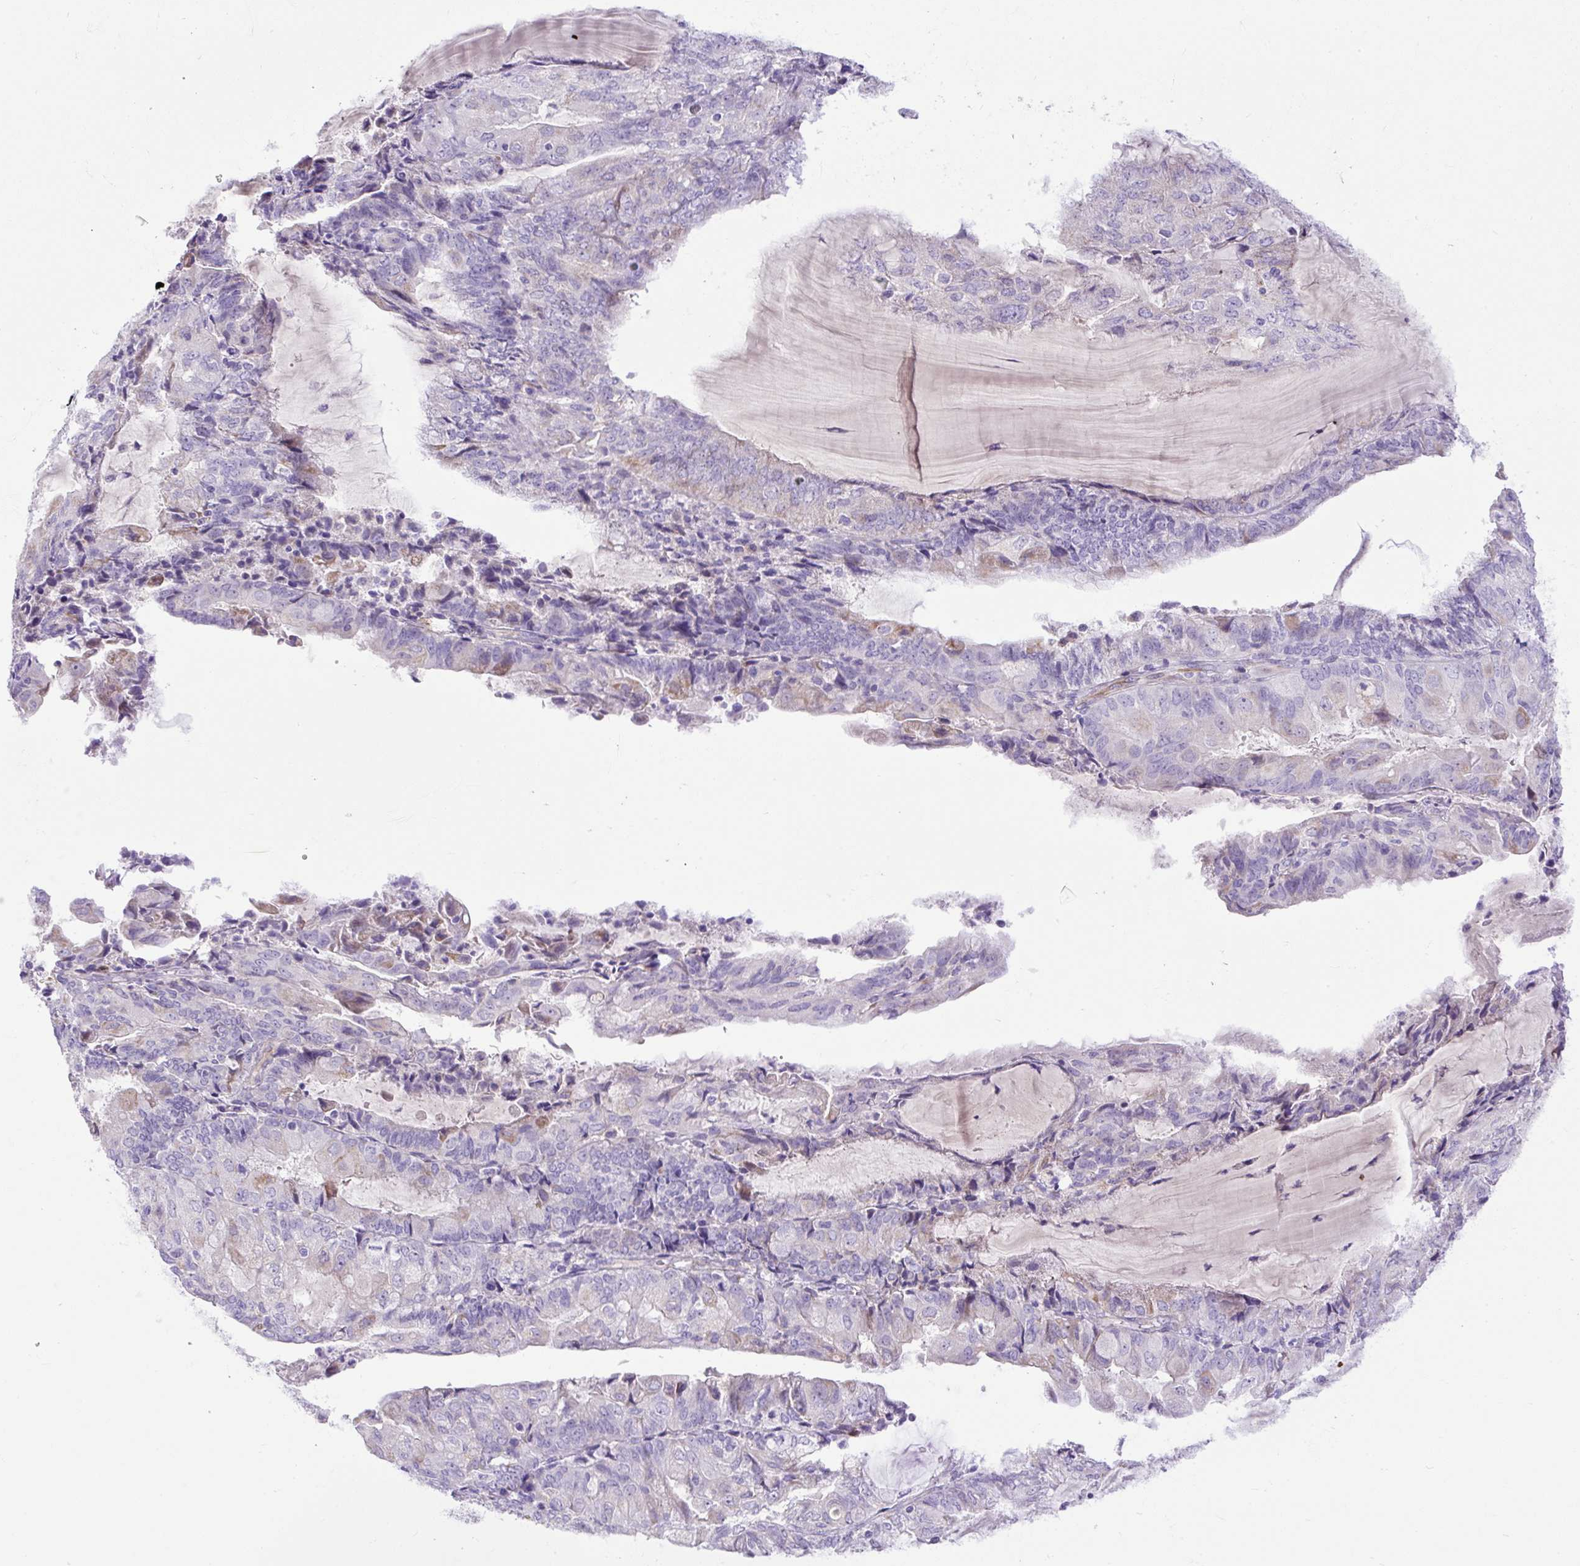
{"staining": {"intensity": "moderate", "quantity": "<25%", "location": "cytoplasmic/membranous"}, "tissue": "endometrial cancer", "cell_type": "Tumor cells", "image_type": "cancer", "snomed": [{"axis": "morphology", "description": "Adenocarcinoma, NOS"}, {"axis": "topography", "description": "Endometrium"}], "caption": "Brown immunohistochemical staining in endometrial cancer (adenocarcinoma) reveals moderate cytoplasmic/membranous expression in approximately <25% of tumor cells.", "gene": "SPTBN5", "patient": {"sex": "female", "age": 81}}